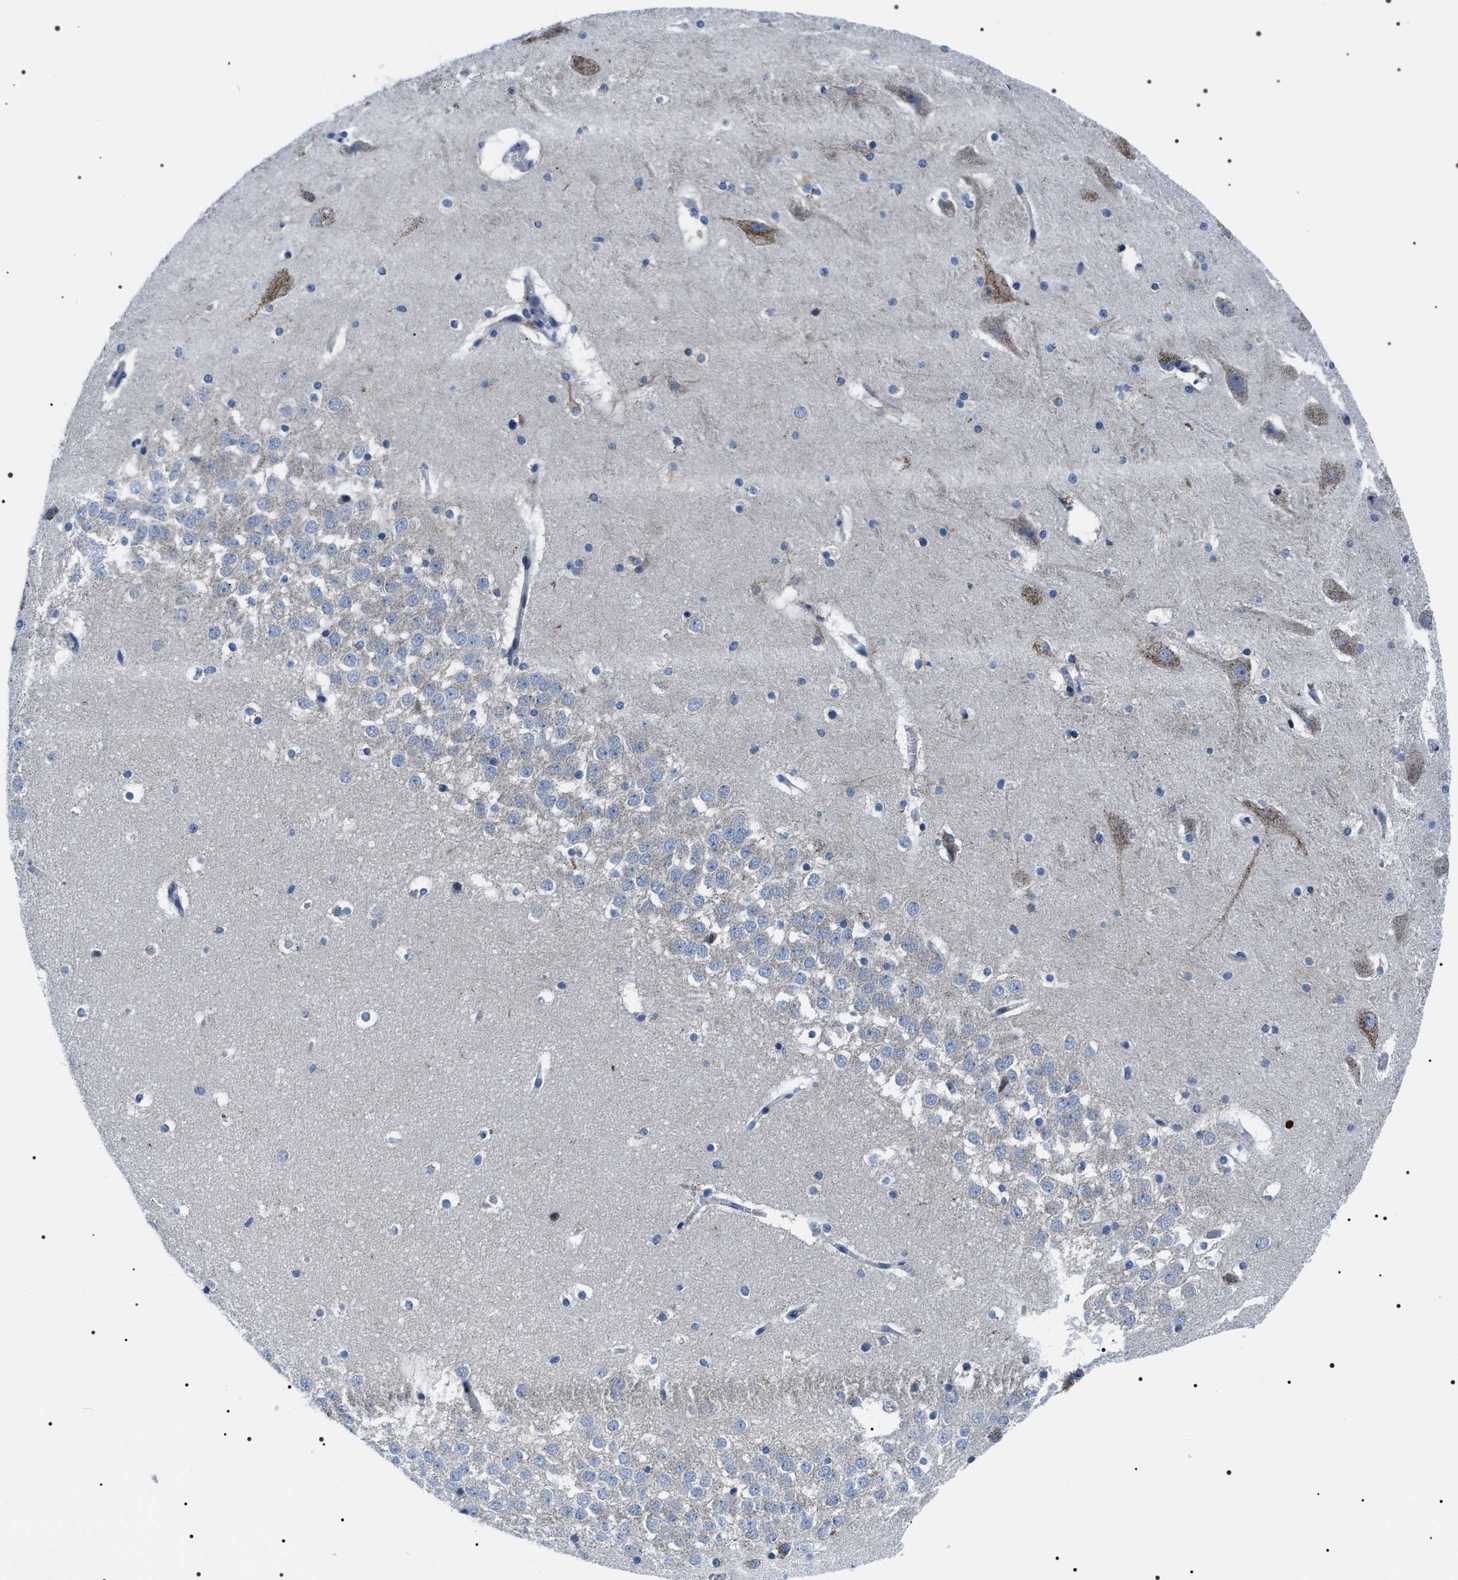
{"staining": {"intensity": "moderate", "quantity": "<25%", "location": "cytoplasmic/membranous"}, "tissue": "hippocampus", "cell_type": "Glial cells", "image_type": "normal", "snomed": [{"axis": "morphology", "description": "Normal tissue, NOS"}, {"axis": "topography", "description": "Hippocampus"}], "caption": "The micrograph reveals immunohistochemical staining of normal hippocampus. There is moderate cytoplasmic/membranous positivity is seen in approximately <25% of glial cells. The staining is performed using DAB brown chromogen to label protein expression. The nuclei are counter-stained blue using hematoxylin.", "gene": "NTMT1", "patient": {"sex": "male", "age": 45}}